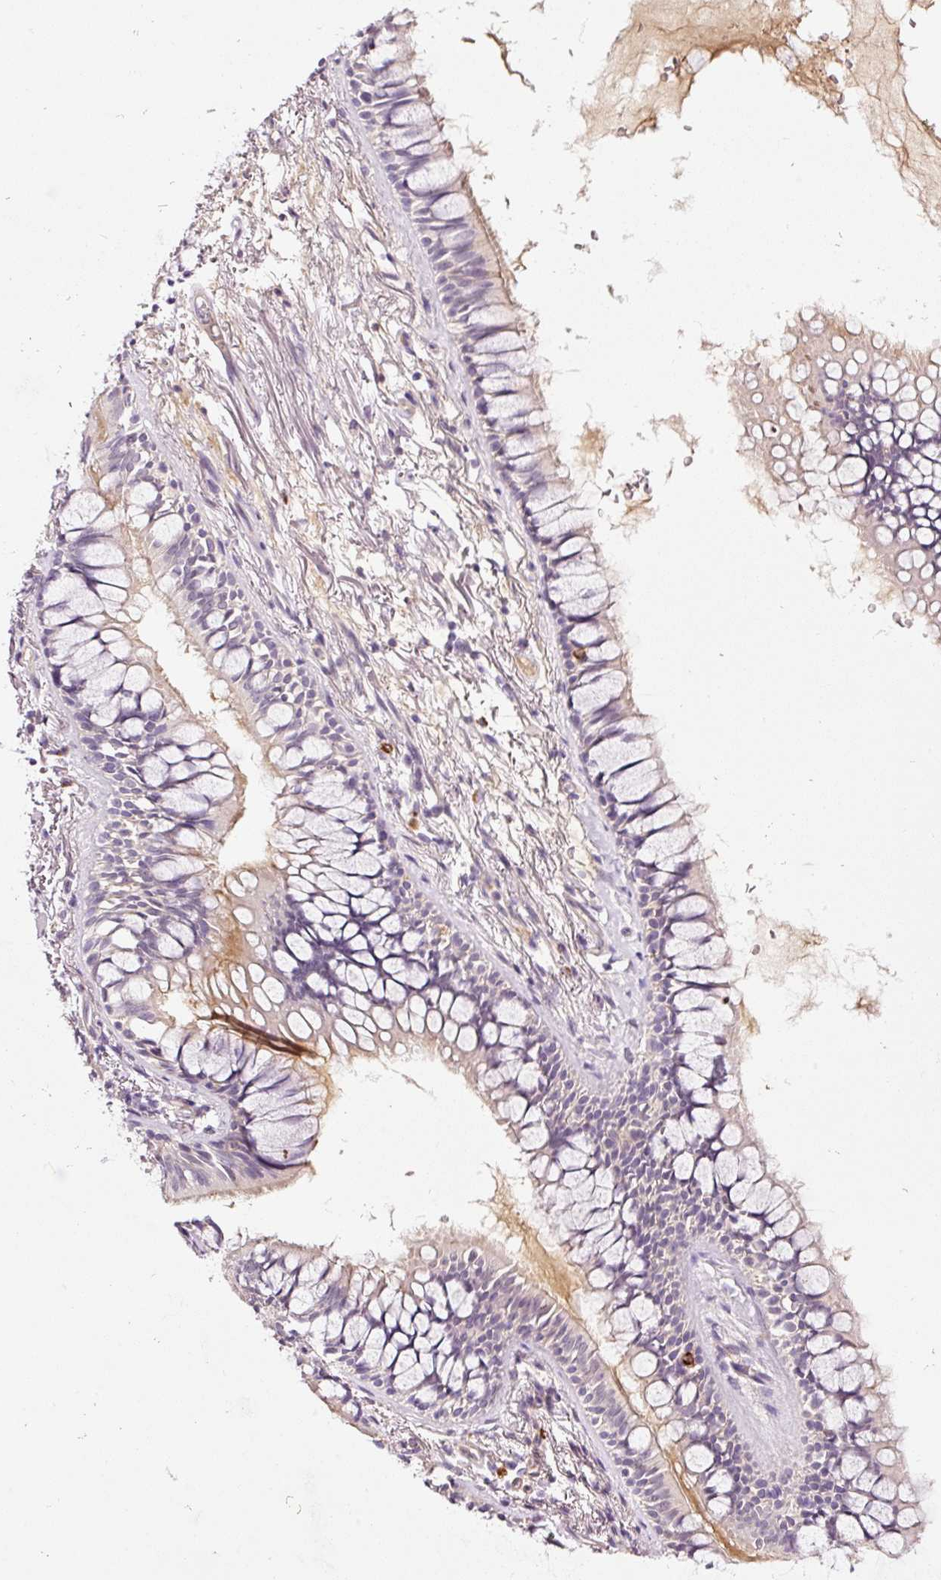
{"staining": {"intensity": "negative", "quantity": "none", "location": "none"}, "tissue": "adipose tissue", "cell_type": "Adipocytes", "image_type": "normal", "snomed": [{"axis": "morphology", "description": "Normal tissue, NOS"}, {"axis": "topography", "description": "Bronchus"}], "caption": "This is a image of immunohistochemistry staining of normal adipose tissue, which shows no positivity in adipocytes. (DAB (3,3'-diaminobenzidine) IHC visualized using brightfield microscopy, high magnification).", "gene": "ABCB4", "patient": {"sex": "male", "age": 70}}